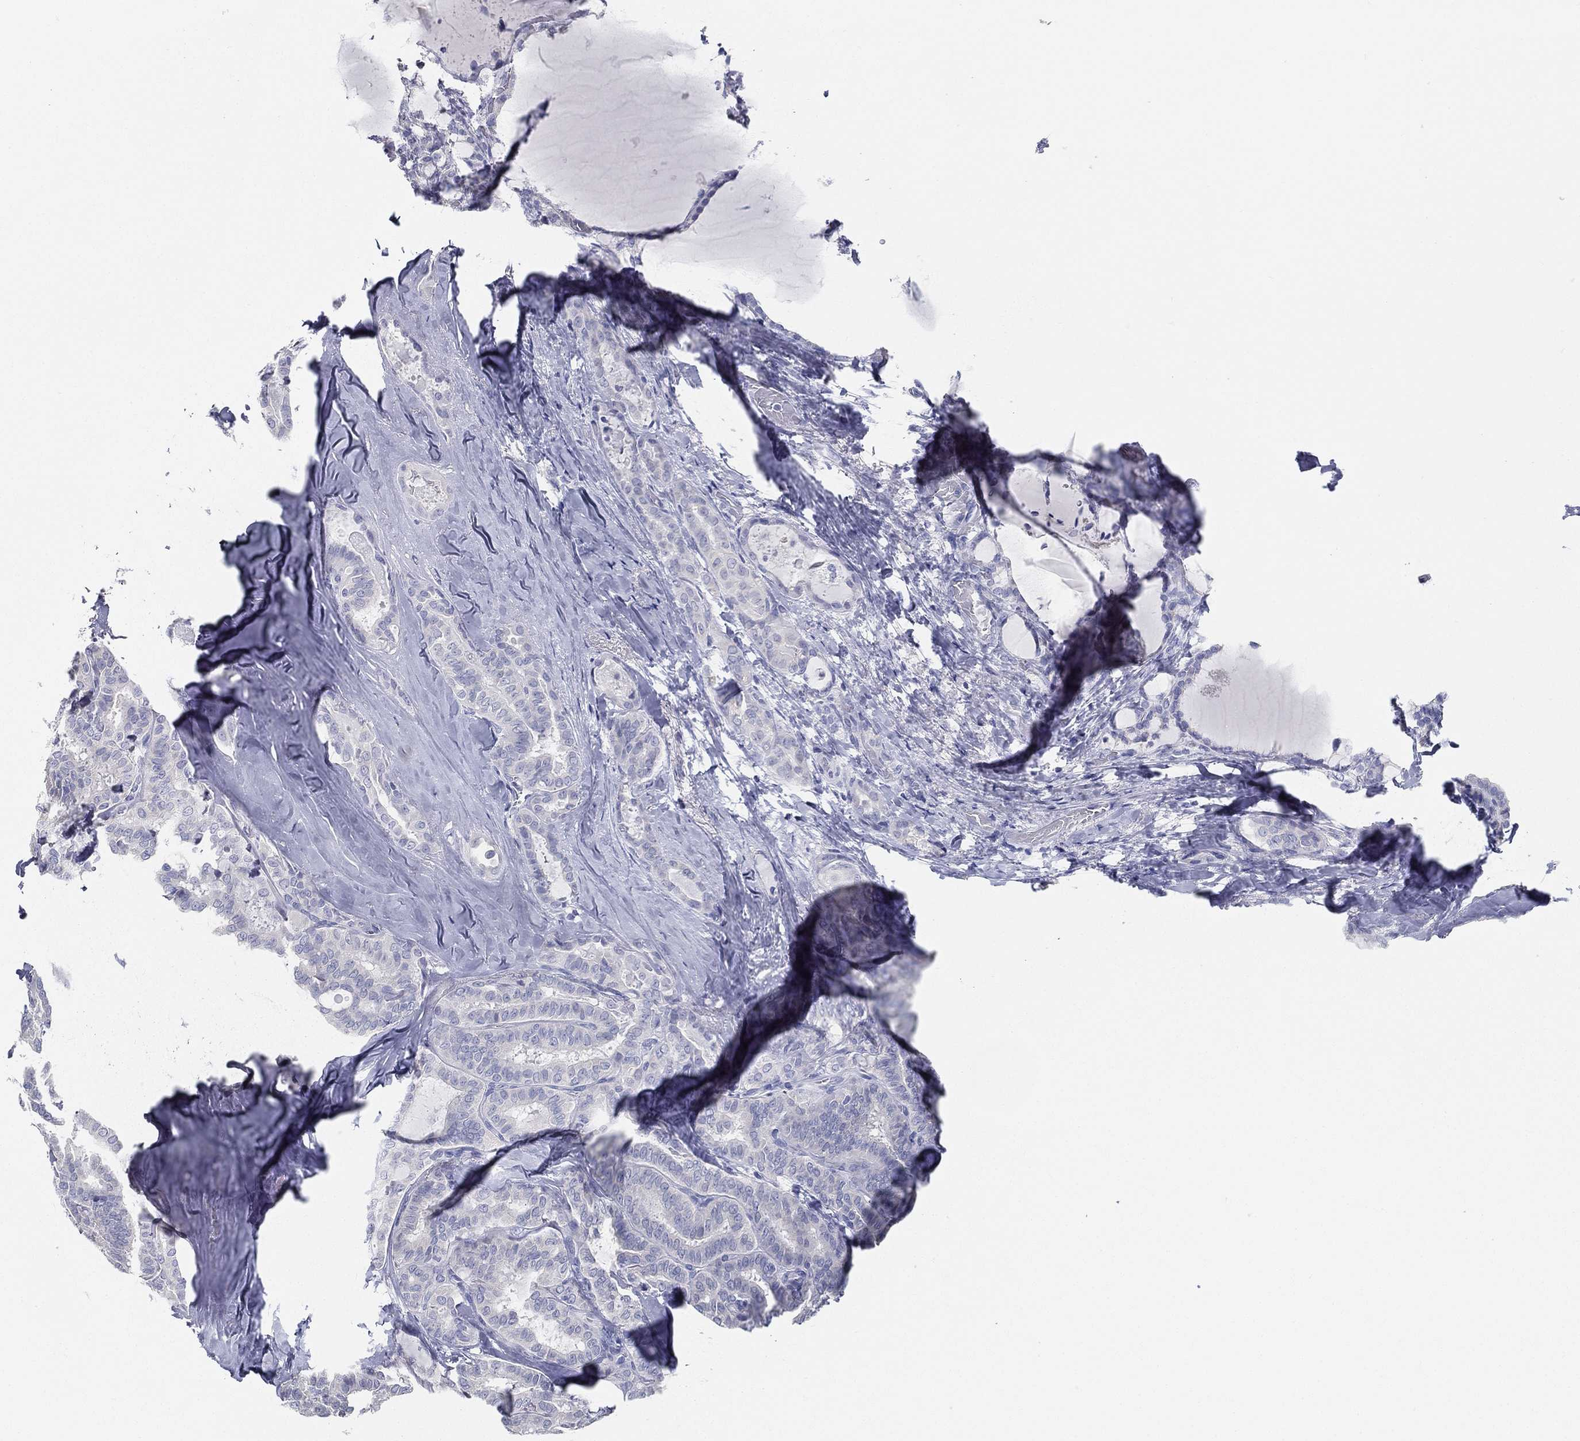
{"staining": {"intensity": "negative", "quantity": "none", "location": "none"}, "tissue": "thyroid cancer", "cell_type": "Tumor cells", "image_type": "cancer", "snomed": [{"axis": "morphology", "description": "Papillary adenocarcinoma, NOS"}, {"axis": "topography", "description": "Thyroid gland"}], "caption": "Thyroid cancer (papillary adenocarcinoma) was stained to show a protein in brown. There is no significant positivity in tumor cells.", "gene": "STS", "patient": {"sex": "female", "age": 39}}